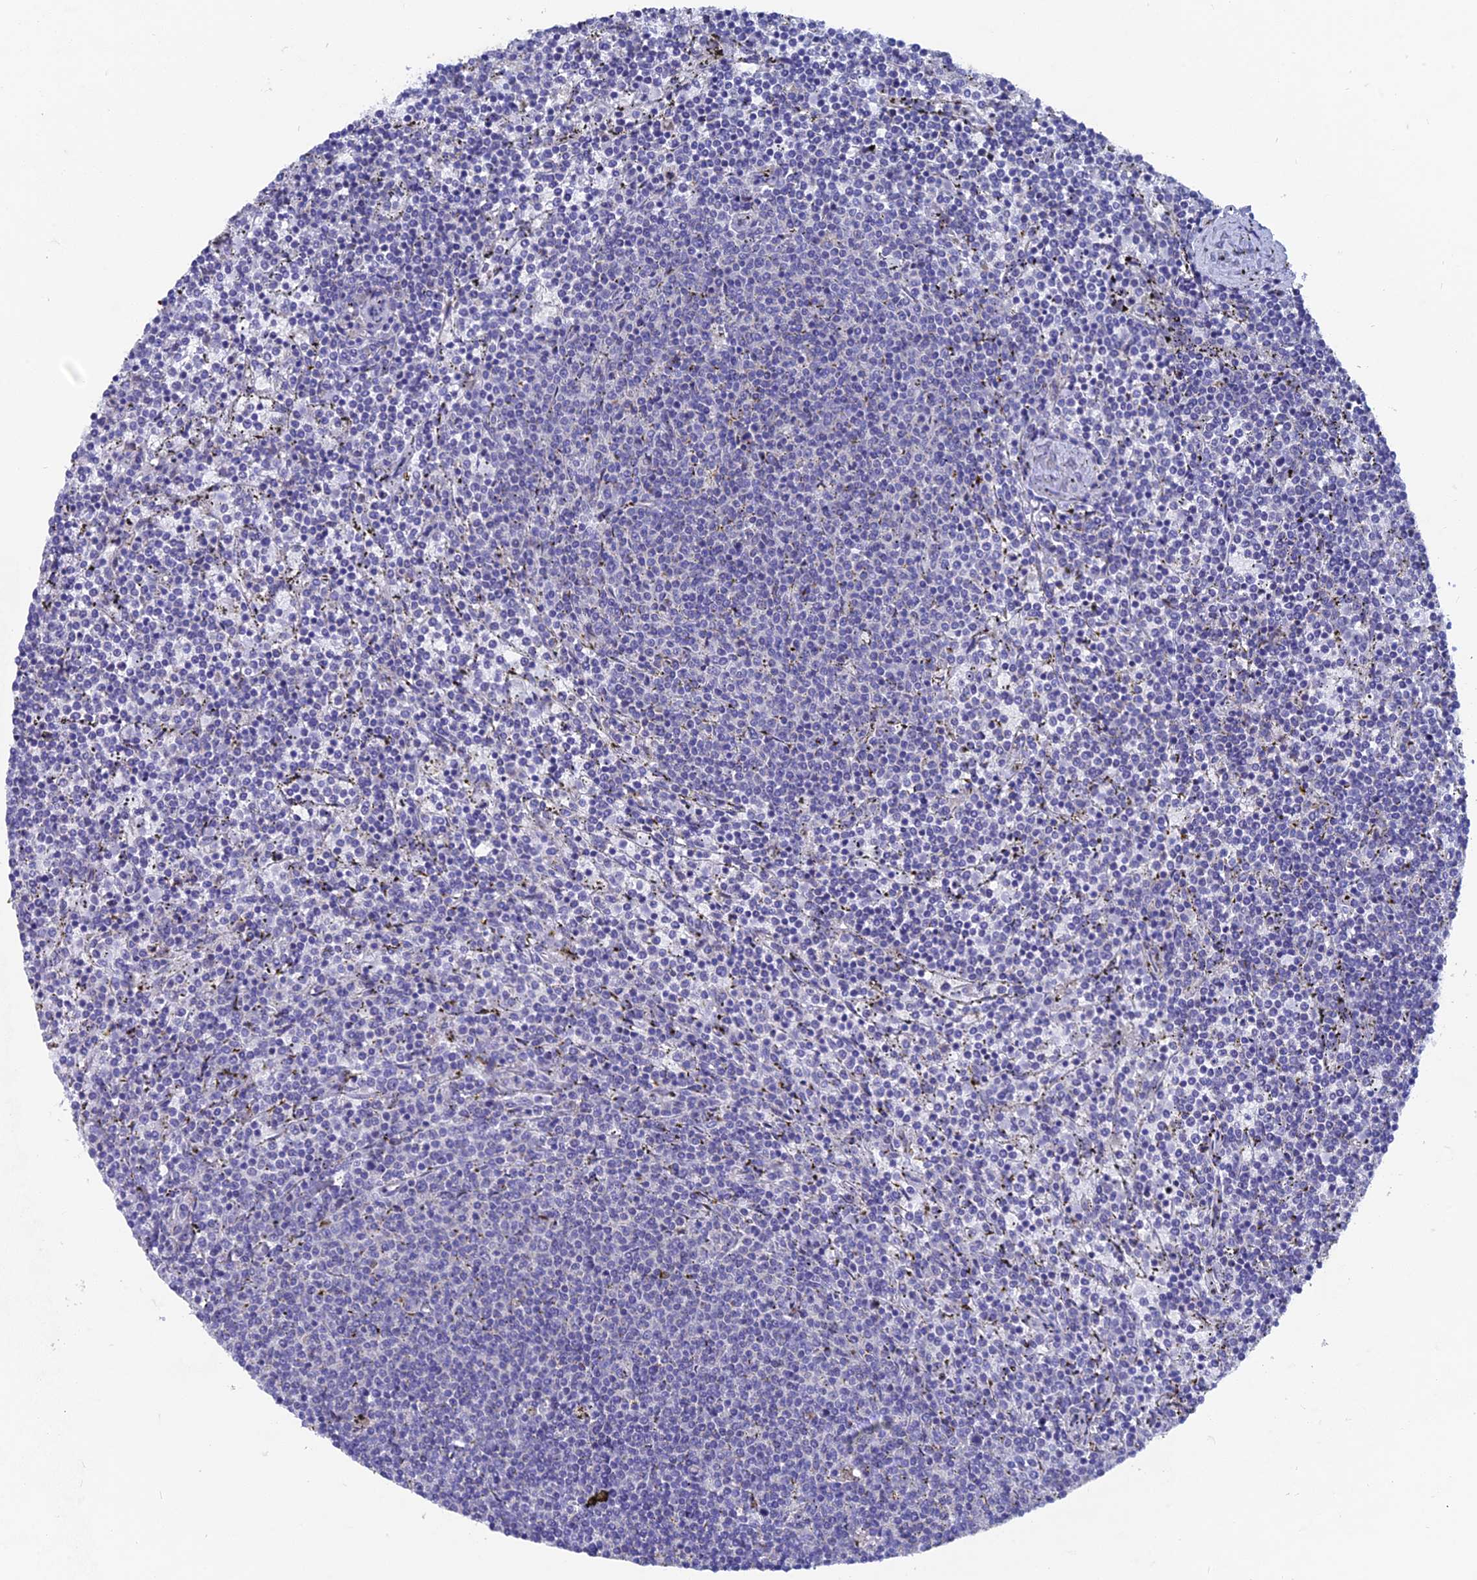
{"staining": {"intensity": "negative", "quantity": "none", "location": "none"}, "tissue": "lymphoma", "cell_type": "Tumor cells", "image_type": "cancer", "snomed": [{"axis": "morphology", "description": "Malignant lymphoma, non-Hodgkin's type, Low grade"}, {"axis": "topography", "description": "Spleen"}], "caption": "There is no significant expression in tumor cells of lymphoma. (DAB immunohistochemistry (IHC), high magnification).", "gene": "AK4", "patient": {"sex": "female", "age": 50}}